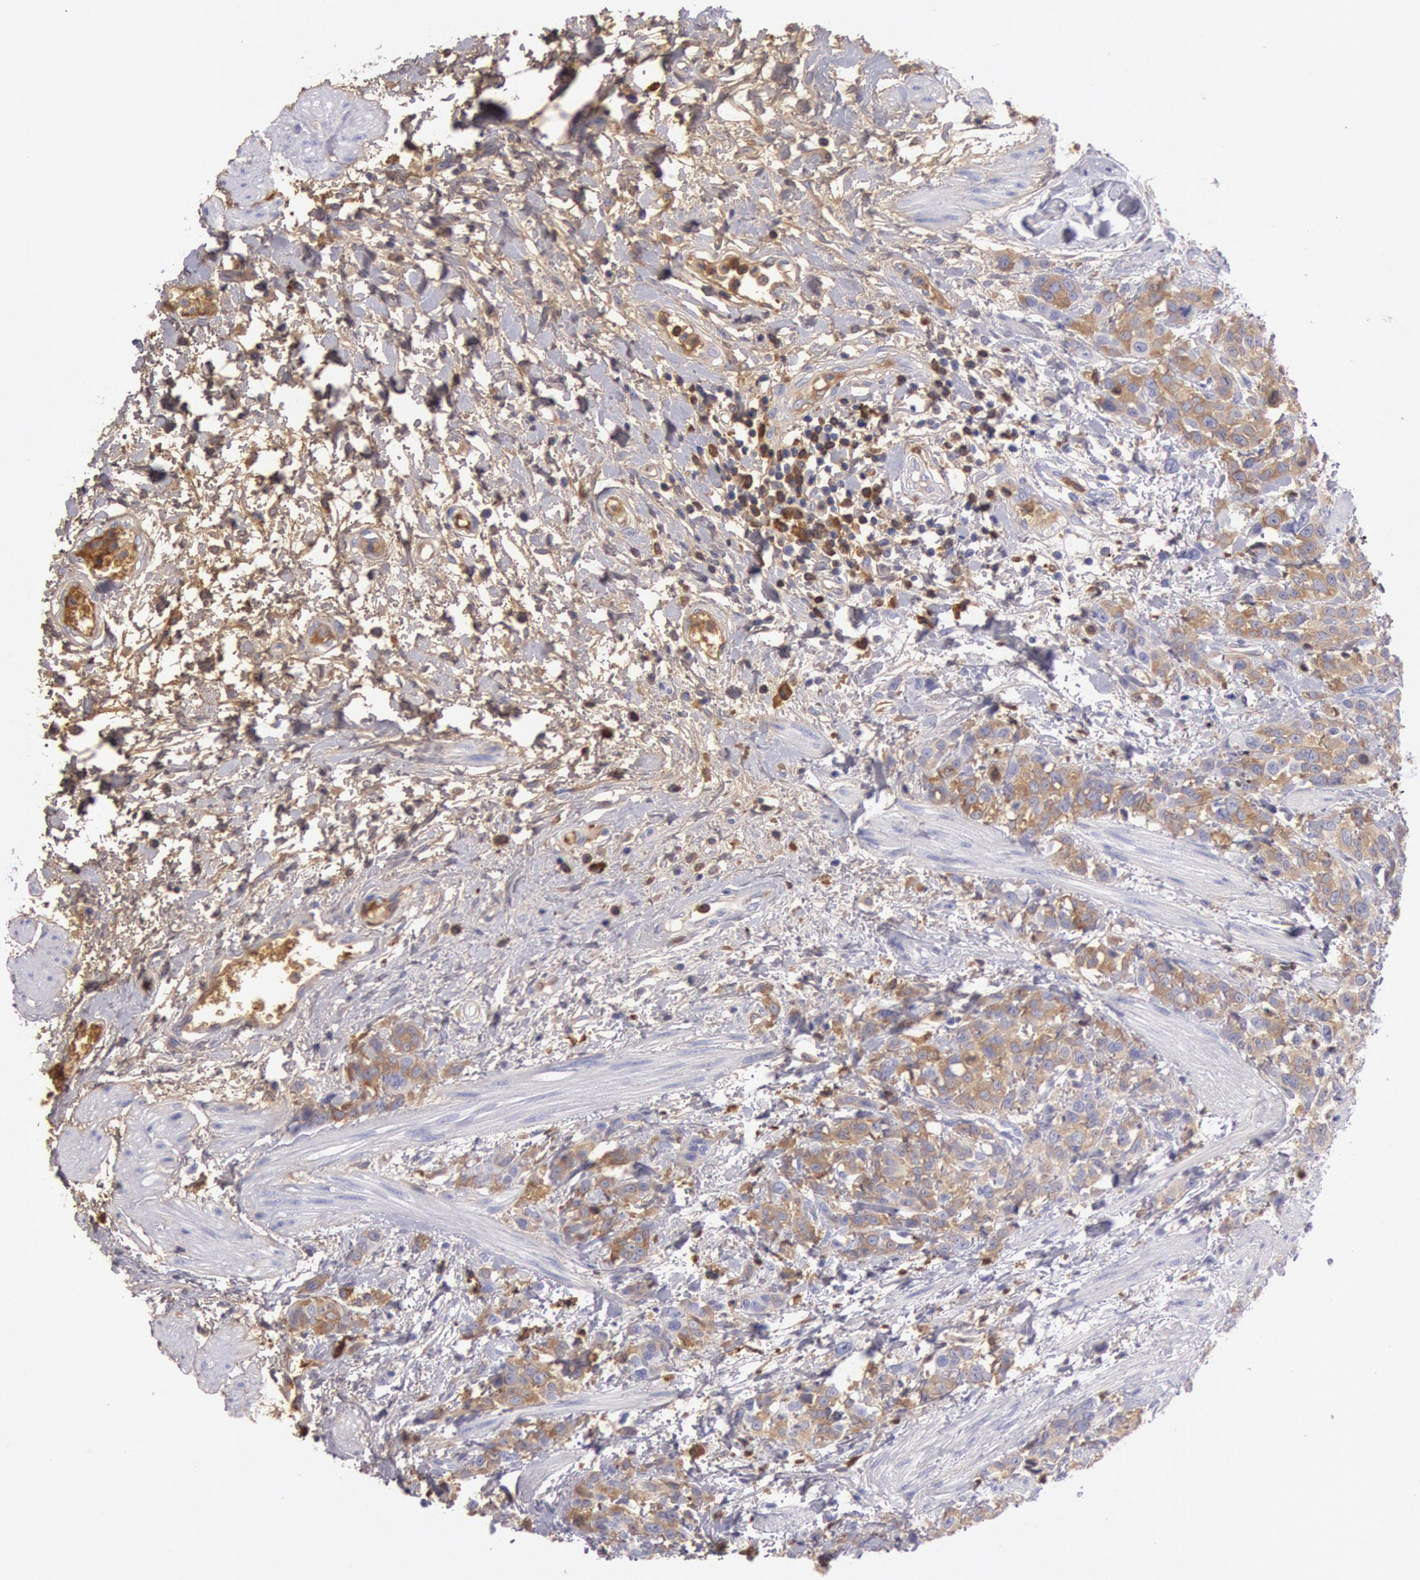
{"staining": {"intensity": "moderate", "quantity": ">75%", "location": "cytoplasmic/membranous"}, "tissue": "urothelial cancer", "cell_type": "Tumor cells", "image_type": "cancer", "snomed": [{"axis": "morphology", "description": "Urothelial carcinoma, High grade"}, {"axis": "topography", "description": "Urinary bladder"}], "caption": "Tumor cells exhibit medium levels of moderate cytoplasmic/membranous expression in about >75% of cells in urothelial cancer.", "gene": "IGHG1", "patient": {"sex": "male", "age": 56}}